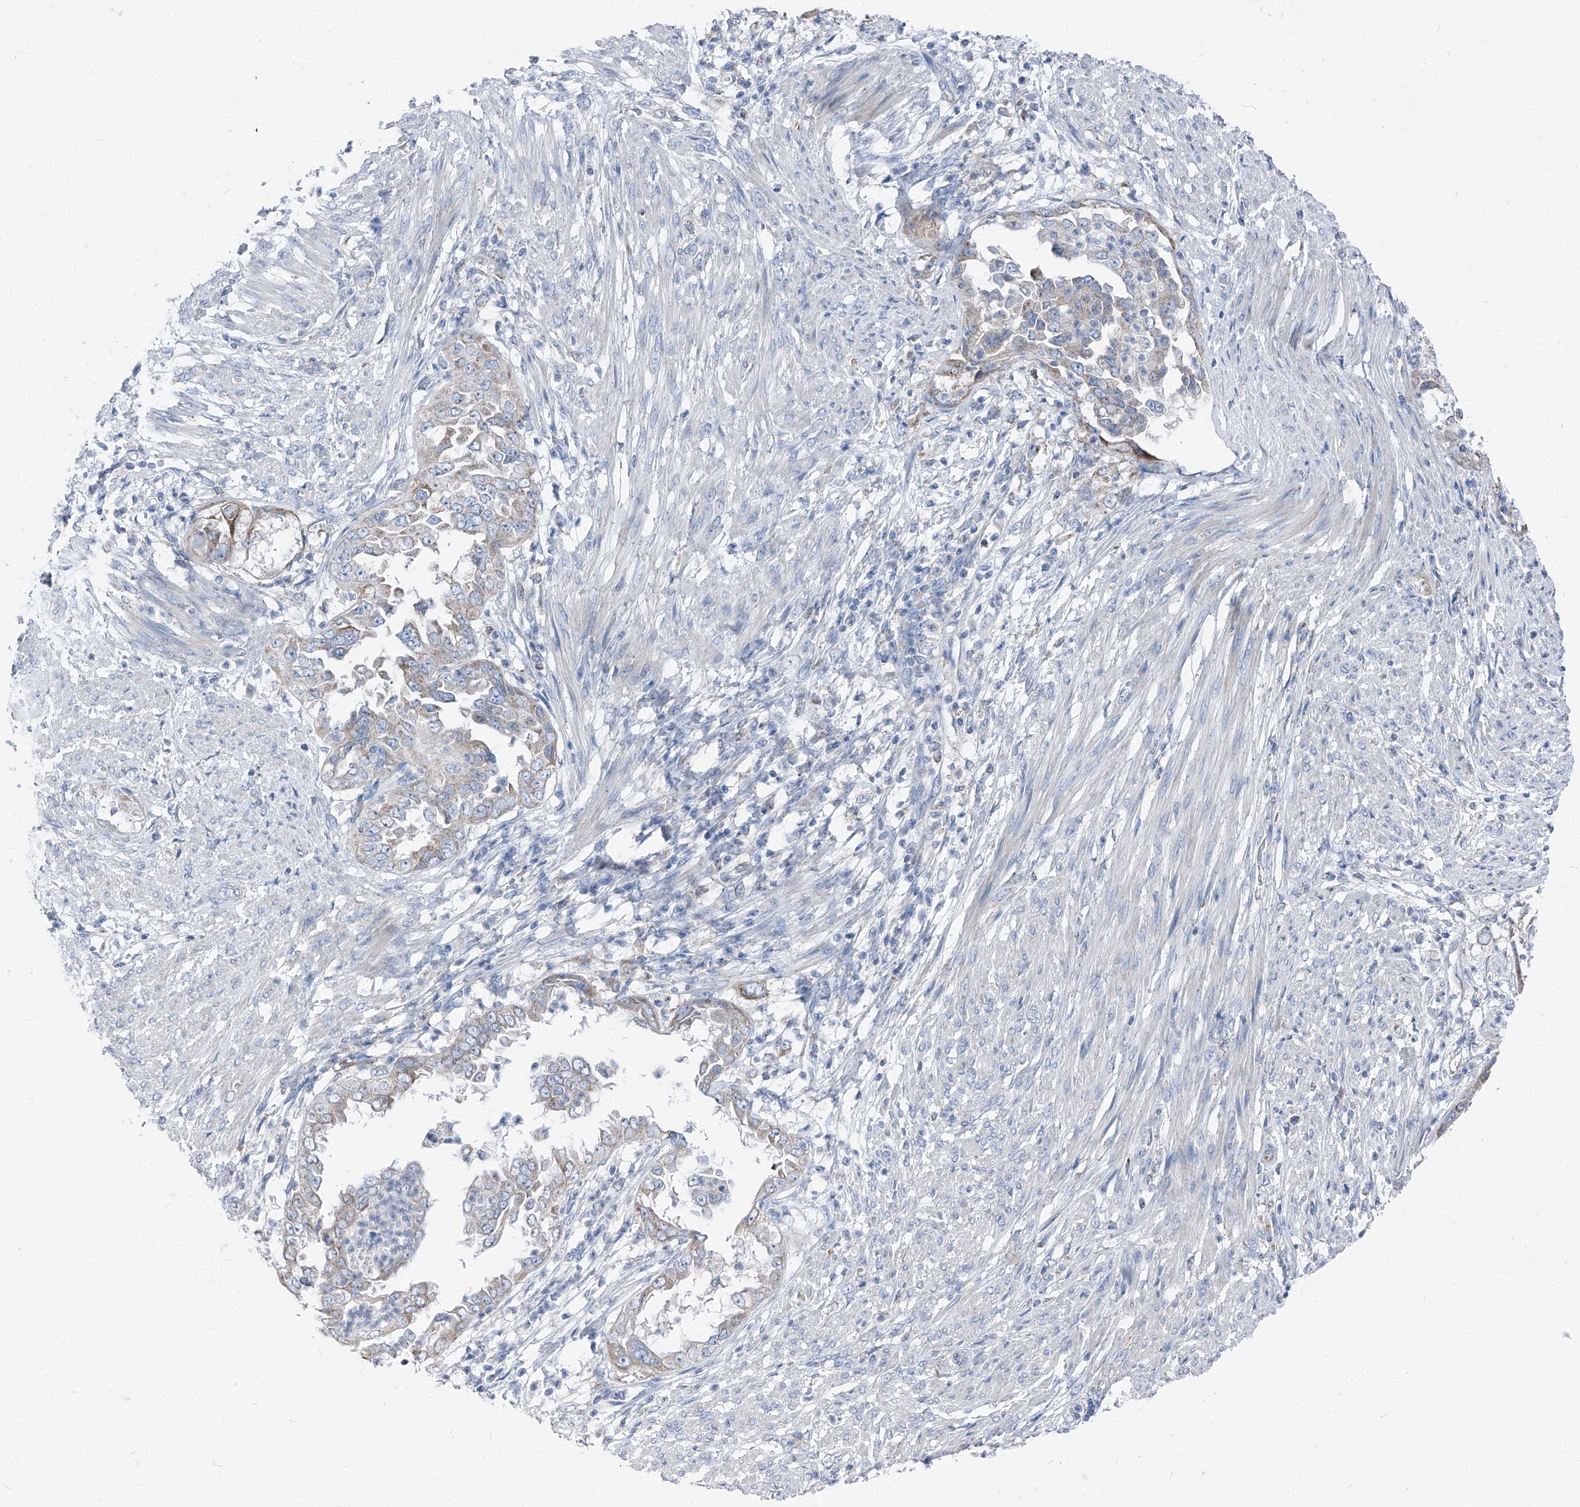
{"staining": {"intensity": "moderate", "quantity": "<25%", "location": "cytoplasmic/membranous"}, "tissue": "endometrial cancer", "cell_type": "Tumor cells", "image_type": "cancer", "snomed": [{"axis": "morphology", "description": "Adenocarcinoma, NOS"}, {"axis": "topography", "description": "Endometrium"}], "caption": "Protein expression analysis of human endometrial adenocarcinoma reveals moderate cytoplasmic/membranous expression in about <25% of tumor cells.", "gene": "AGPS", "patient": {"sex": "female", "age": 85}}